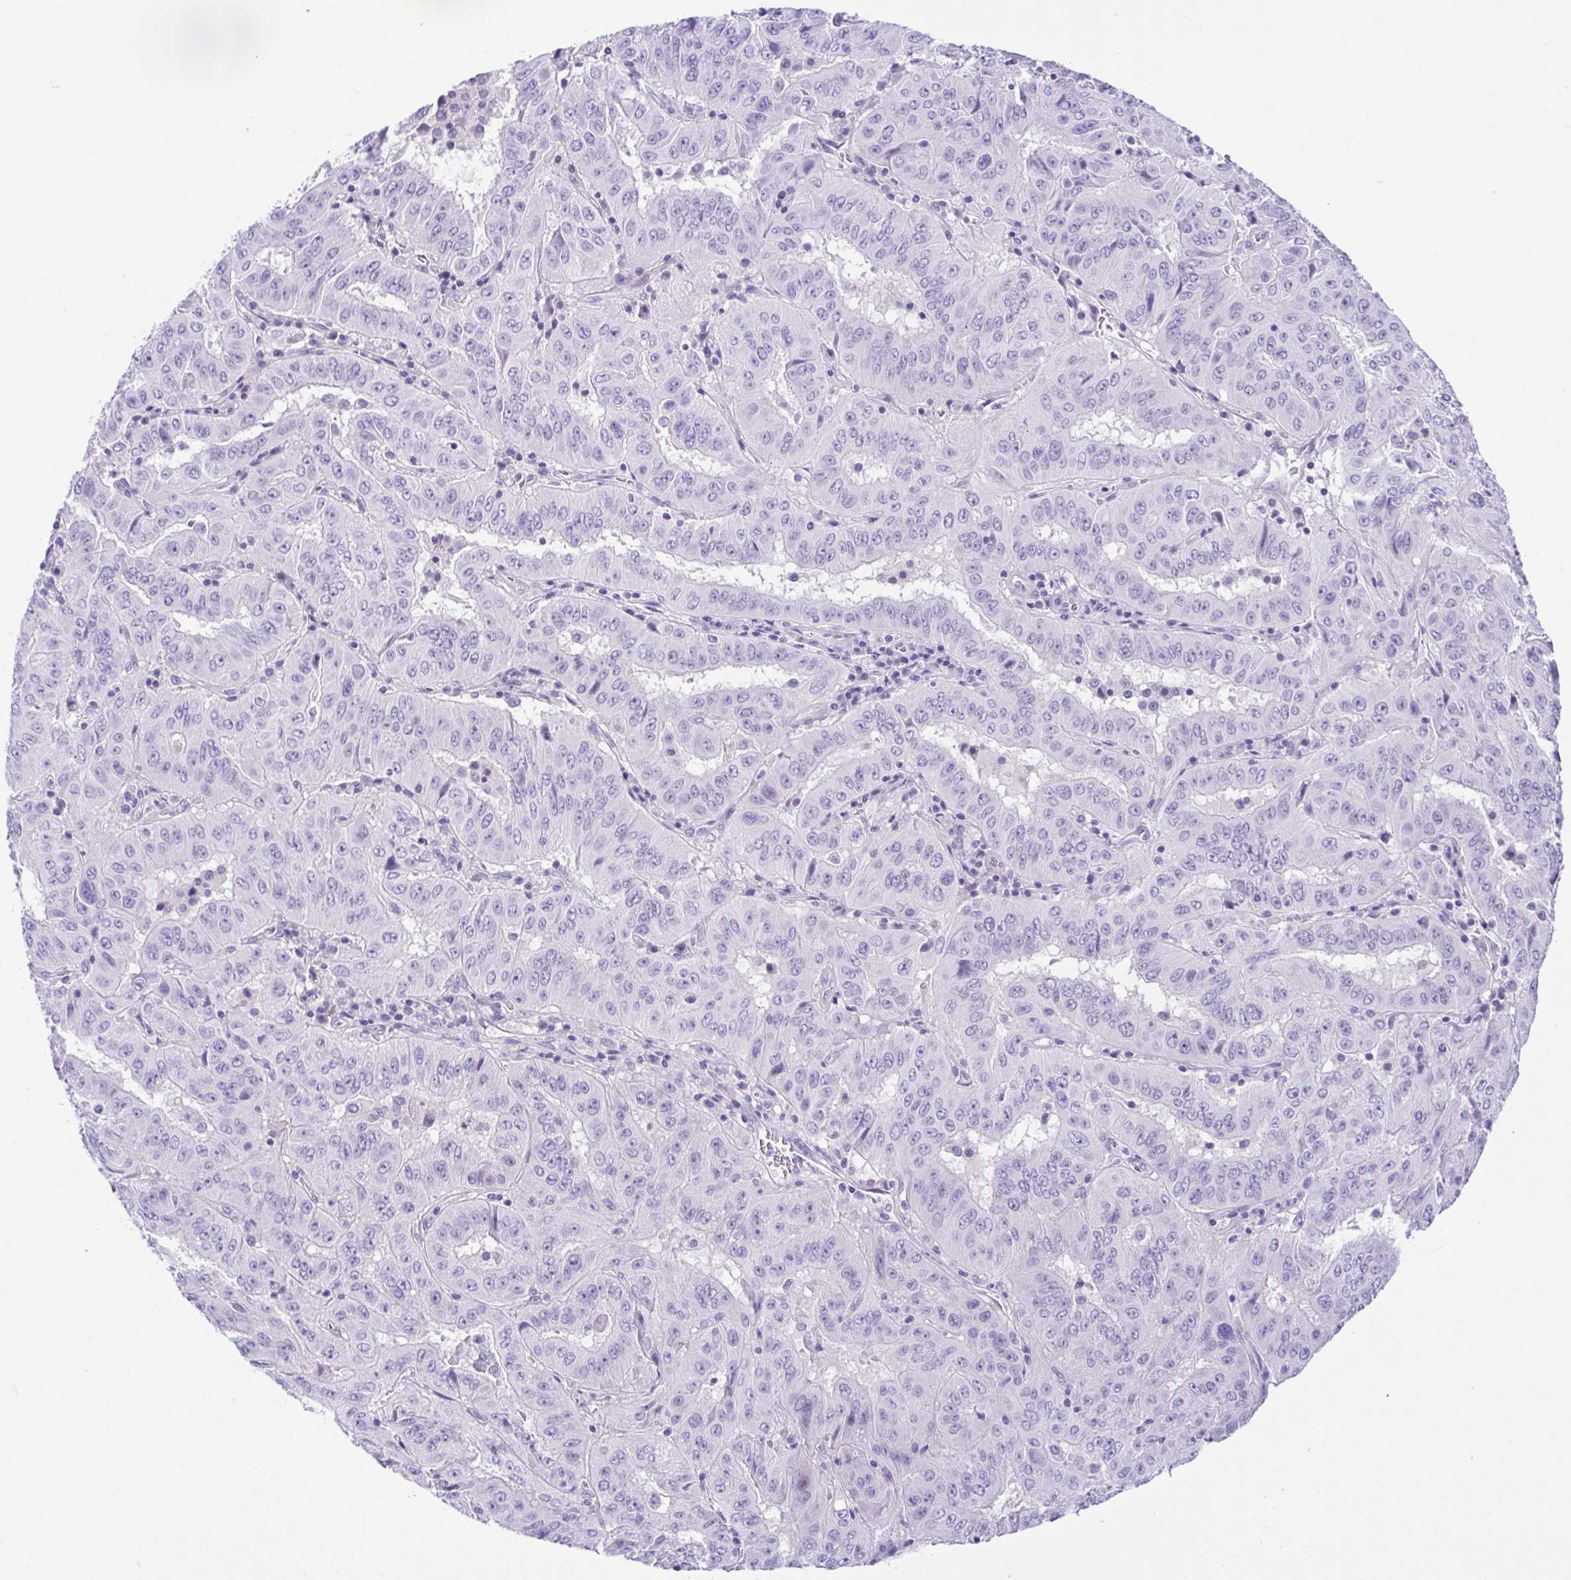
{"staining": {"intensity": "negative", "quantity": "none", "location": "none"}, "tissue": "pancreatic cancer", "cell_type": "Tumor cells", "image_type": "cancer", "snomed": [{"axis": "morphology", "description": "Adenocarcinoma, NOS"}, {"axis": "topography", "description": "Pancreas"}], "caption": "Pancreatic cancer stained for a protein using IHC shows no positivity tumor cells.", "gene": "LUZP4", "patient": {"sex": "male", "age": 63}}